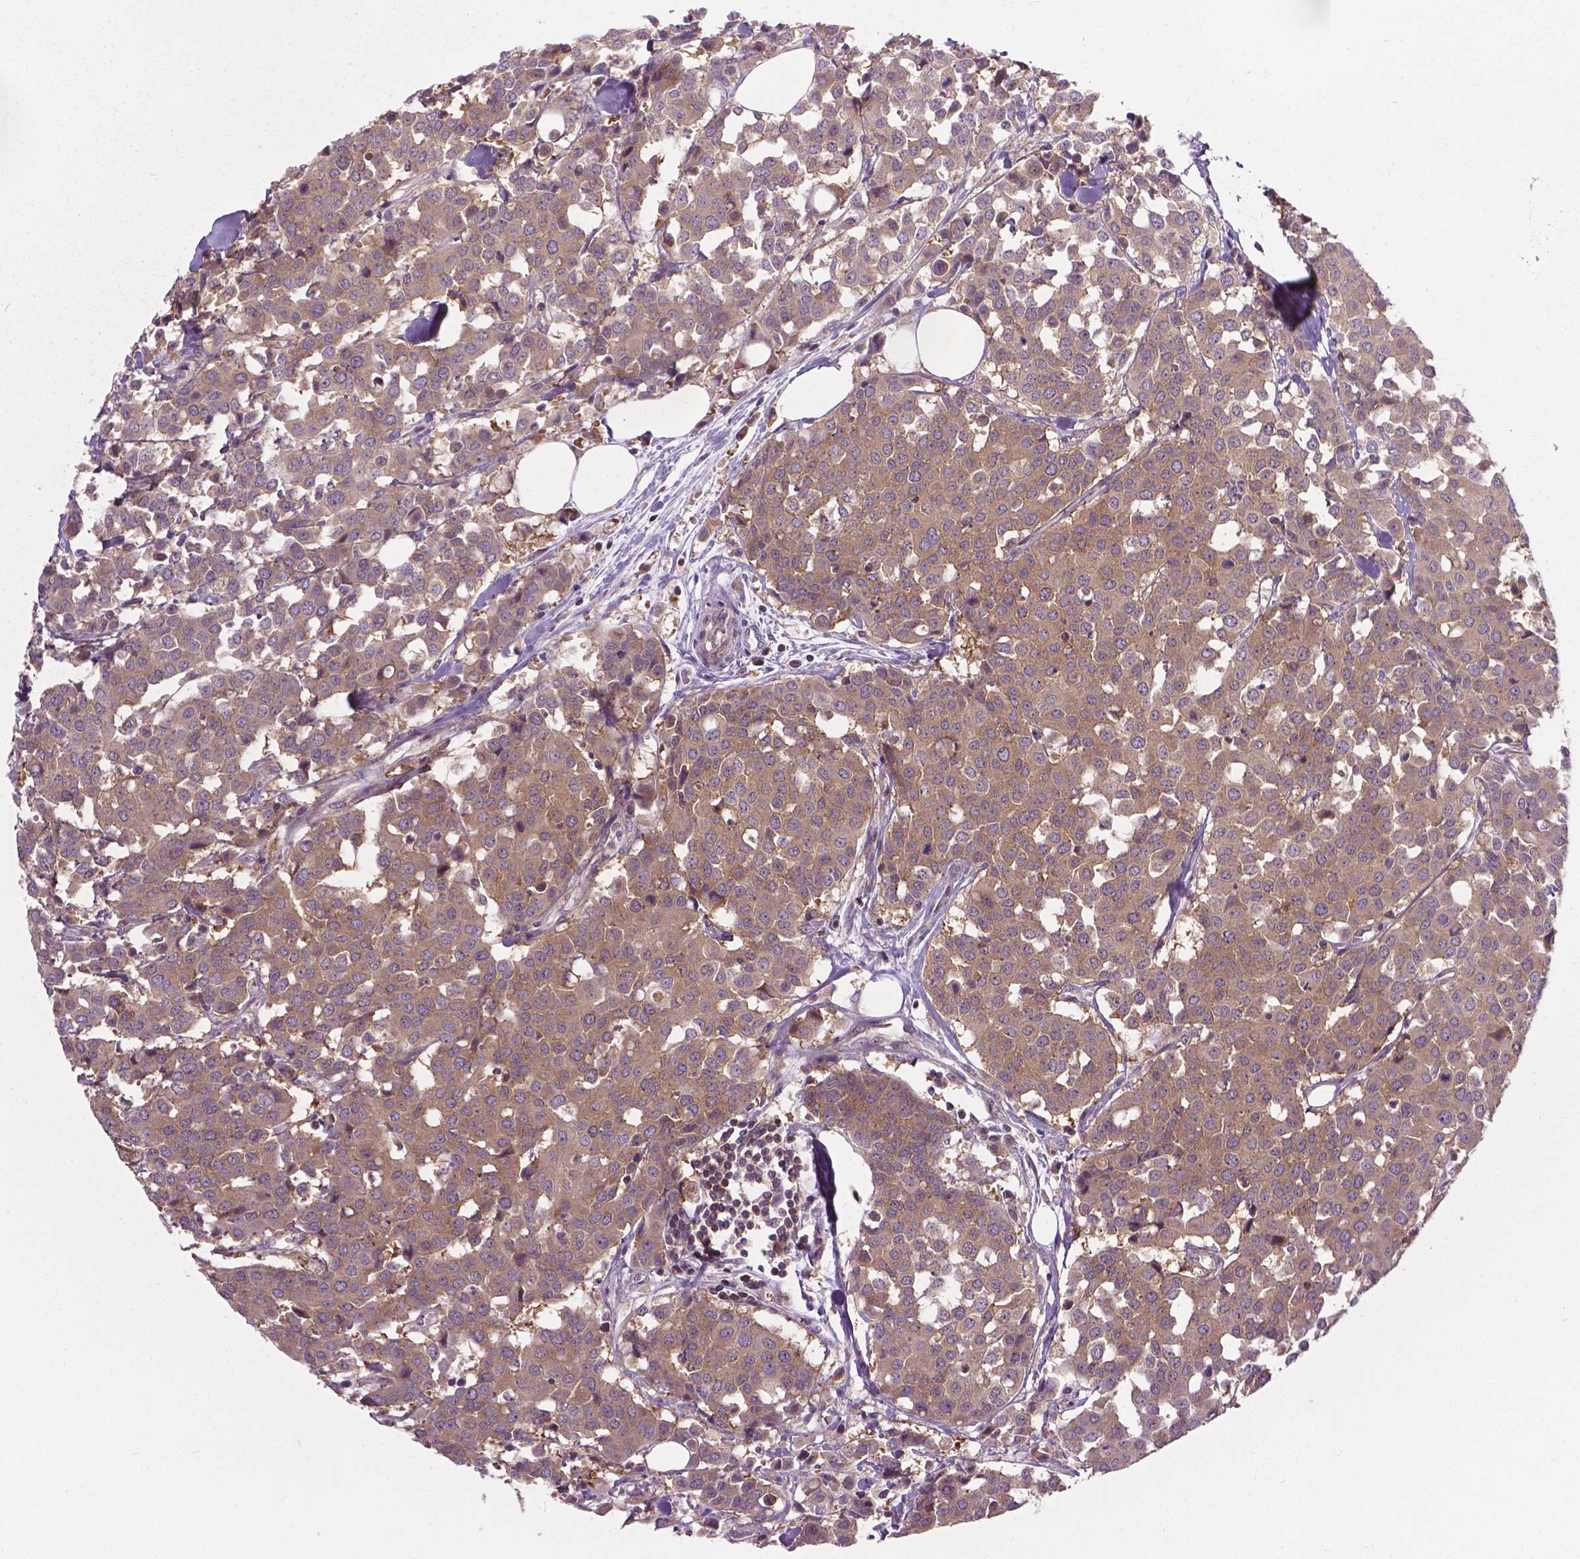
{"staining": {"intensity": "moderate", "quantity": ">75%", "location": "cytoplasmic/membranous"}, "tissue": "carcinoid", "cell_type": "Tumor cells", "image_type": "cancer", "snomed": [{"axis": "morphology", "description": "Carcinoid, malignant, NOS"}, {"axis": "topography", "description": "Colon"}], "caption": "Immunohistochemical staining of human malignant carcinoid displays medium levels of moderate cytoplasmic/membranous protein positivity in approximately >75% of tumor cells.", "gene": "PRAG1", "patient": {"sex": "male", "age": 81}}